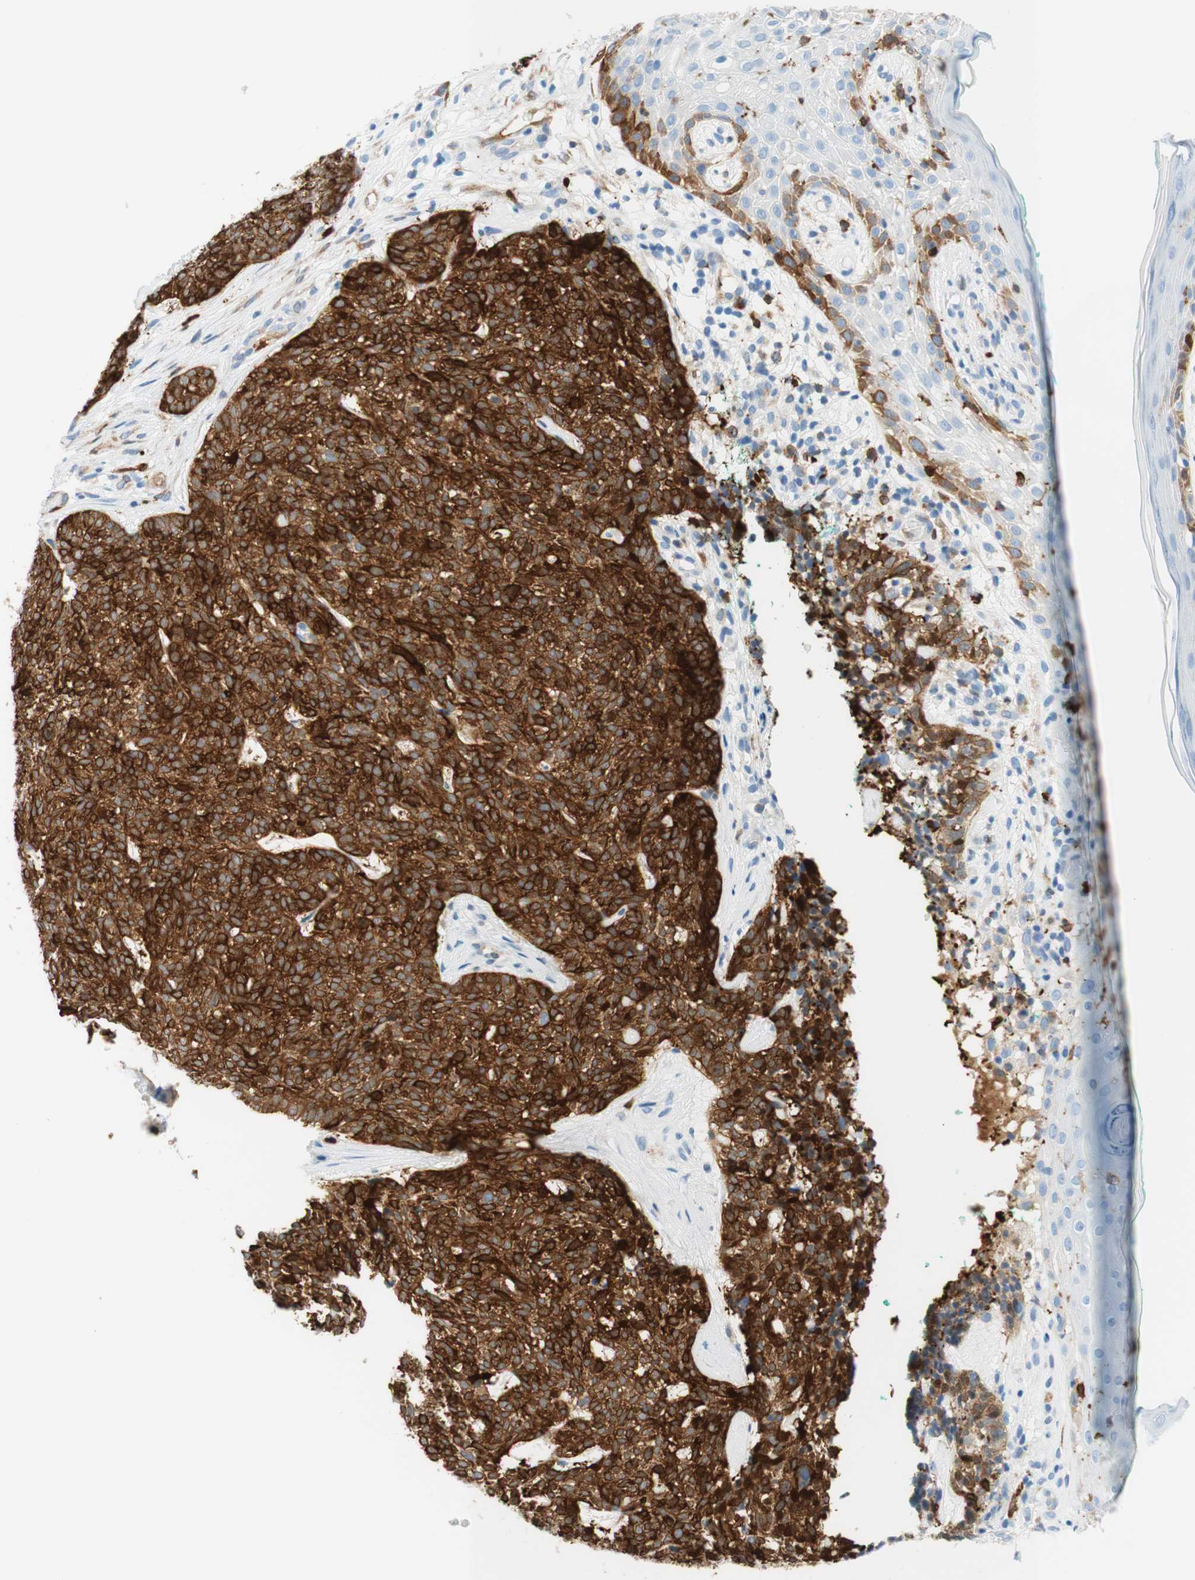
{"staining": {"intensity": "strong", "quantity": "25%-75%", "location": "cytoplasmic/membranous"}, "tissue": "skin cancer", "cell_type": "Tumor cells", "image_type": "cancer", "snomed": [{"axis": "morphology", "description": "Basal cell carcinoma"}, {"axis": "topography", "description": "Skin"}], "caption": "Immunohistochemistry (DAB) staining of skin cancer shows strong cytoplasmic/membranous protein staining in about 25%-75% of tumor cells.", "gene": "STMN1", "patient": {"sex": "female", "age": 84}}